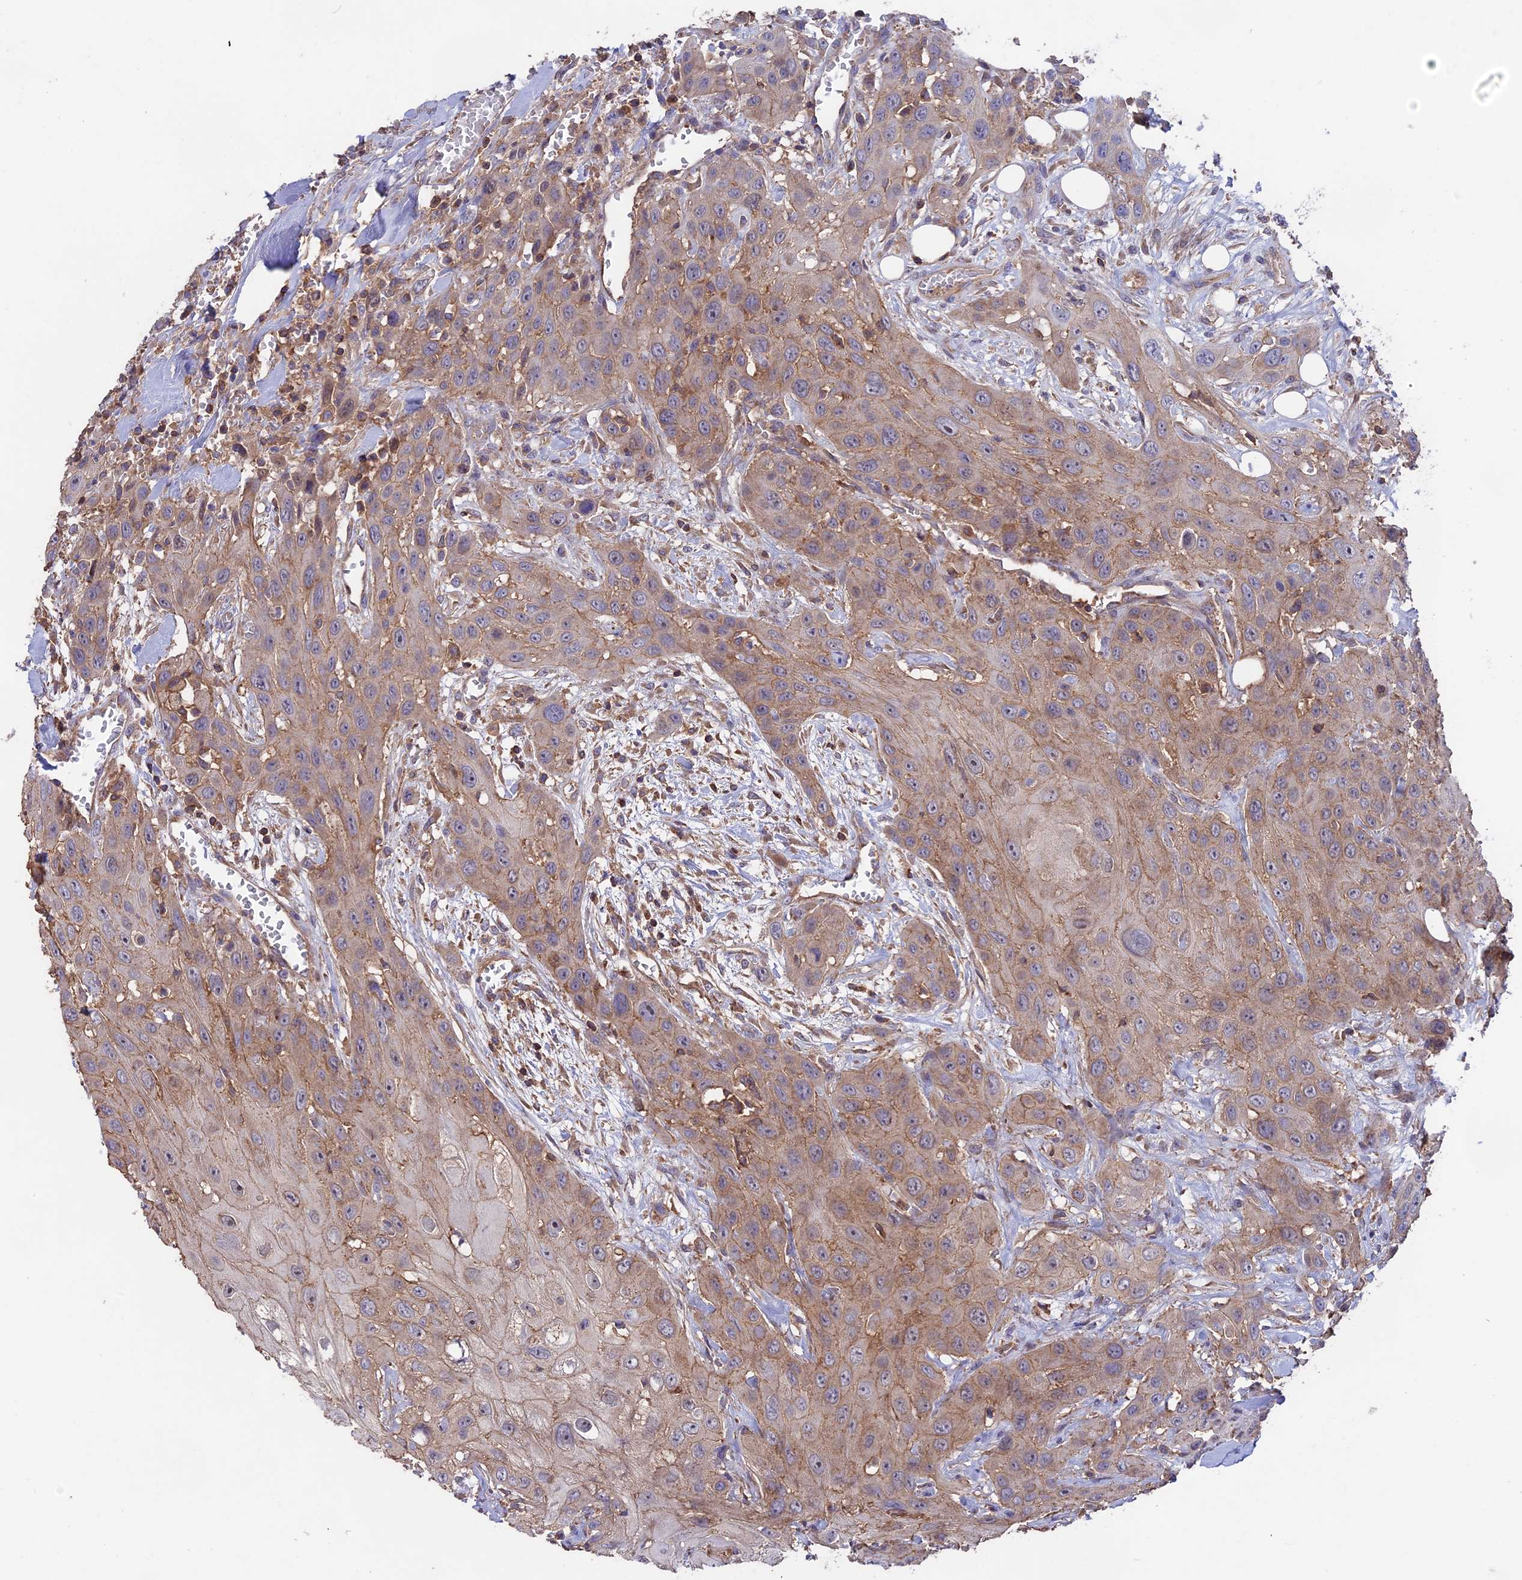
{"staining": {"intensity": "moderate", "quantity": ">75%", "location": "cytoplasmic/membranous"}, "tissue": "head and neck cancer", "cell_type": "Tumor cells", "image_type": "cancer", "snomed": [{"axis": "morphology", "description": "Squamous cell carcinoma, NOS"}, {"axis": "topography", "description": "Head-Neck"}], "caption": "Squamous cell carcinoma (head and neck) stained for a protein (brown) demonstrates moderate cytoplasmic/membranous positive positivity in about >75% of tumor cells.", "gene": "NUDT8", "patient": {"sex": "male", "age": 81}}